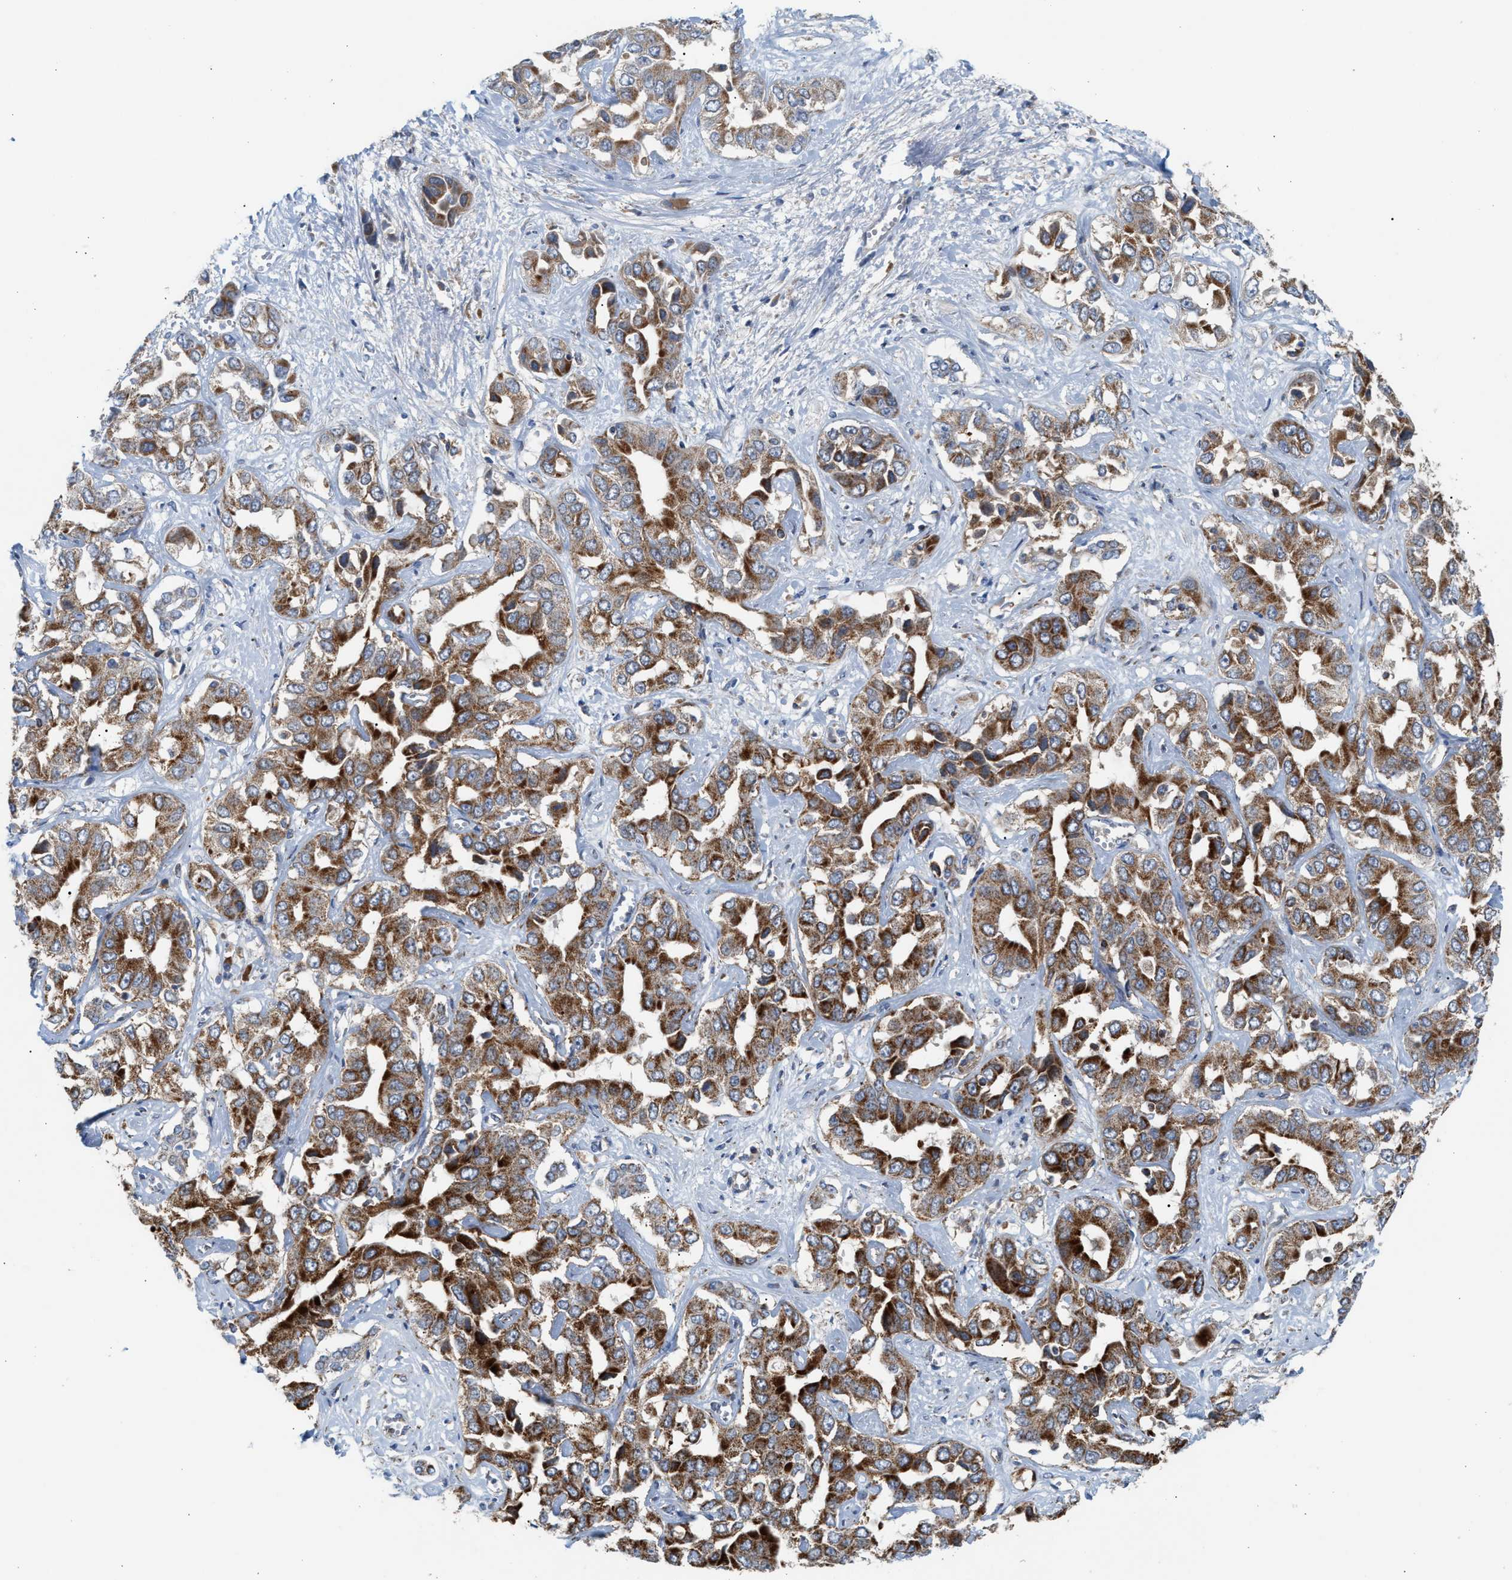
{"staining": {"intensity": "strong", "quantity": ">75%", "location": "cytoplasmic/membranous"}, "tissue": "liver cancer", "cell_type": "Tumor cells", "image_type": "cancer", "snomed": [{"axis": "morphology", "description": "Cholangiocarcinoma"}, {"axis": "topography", "description": "Liver"}], "caption": "Protein expression analysis of liver cancer (cholangiocarcinoma) reveals strong cytoplasmic/membranous expression in approximately >75% of tumor cells.", "gene": "PMPCA", "patient": {"sex": "female", "age": 52}}